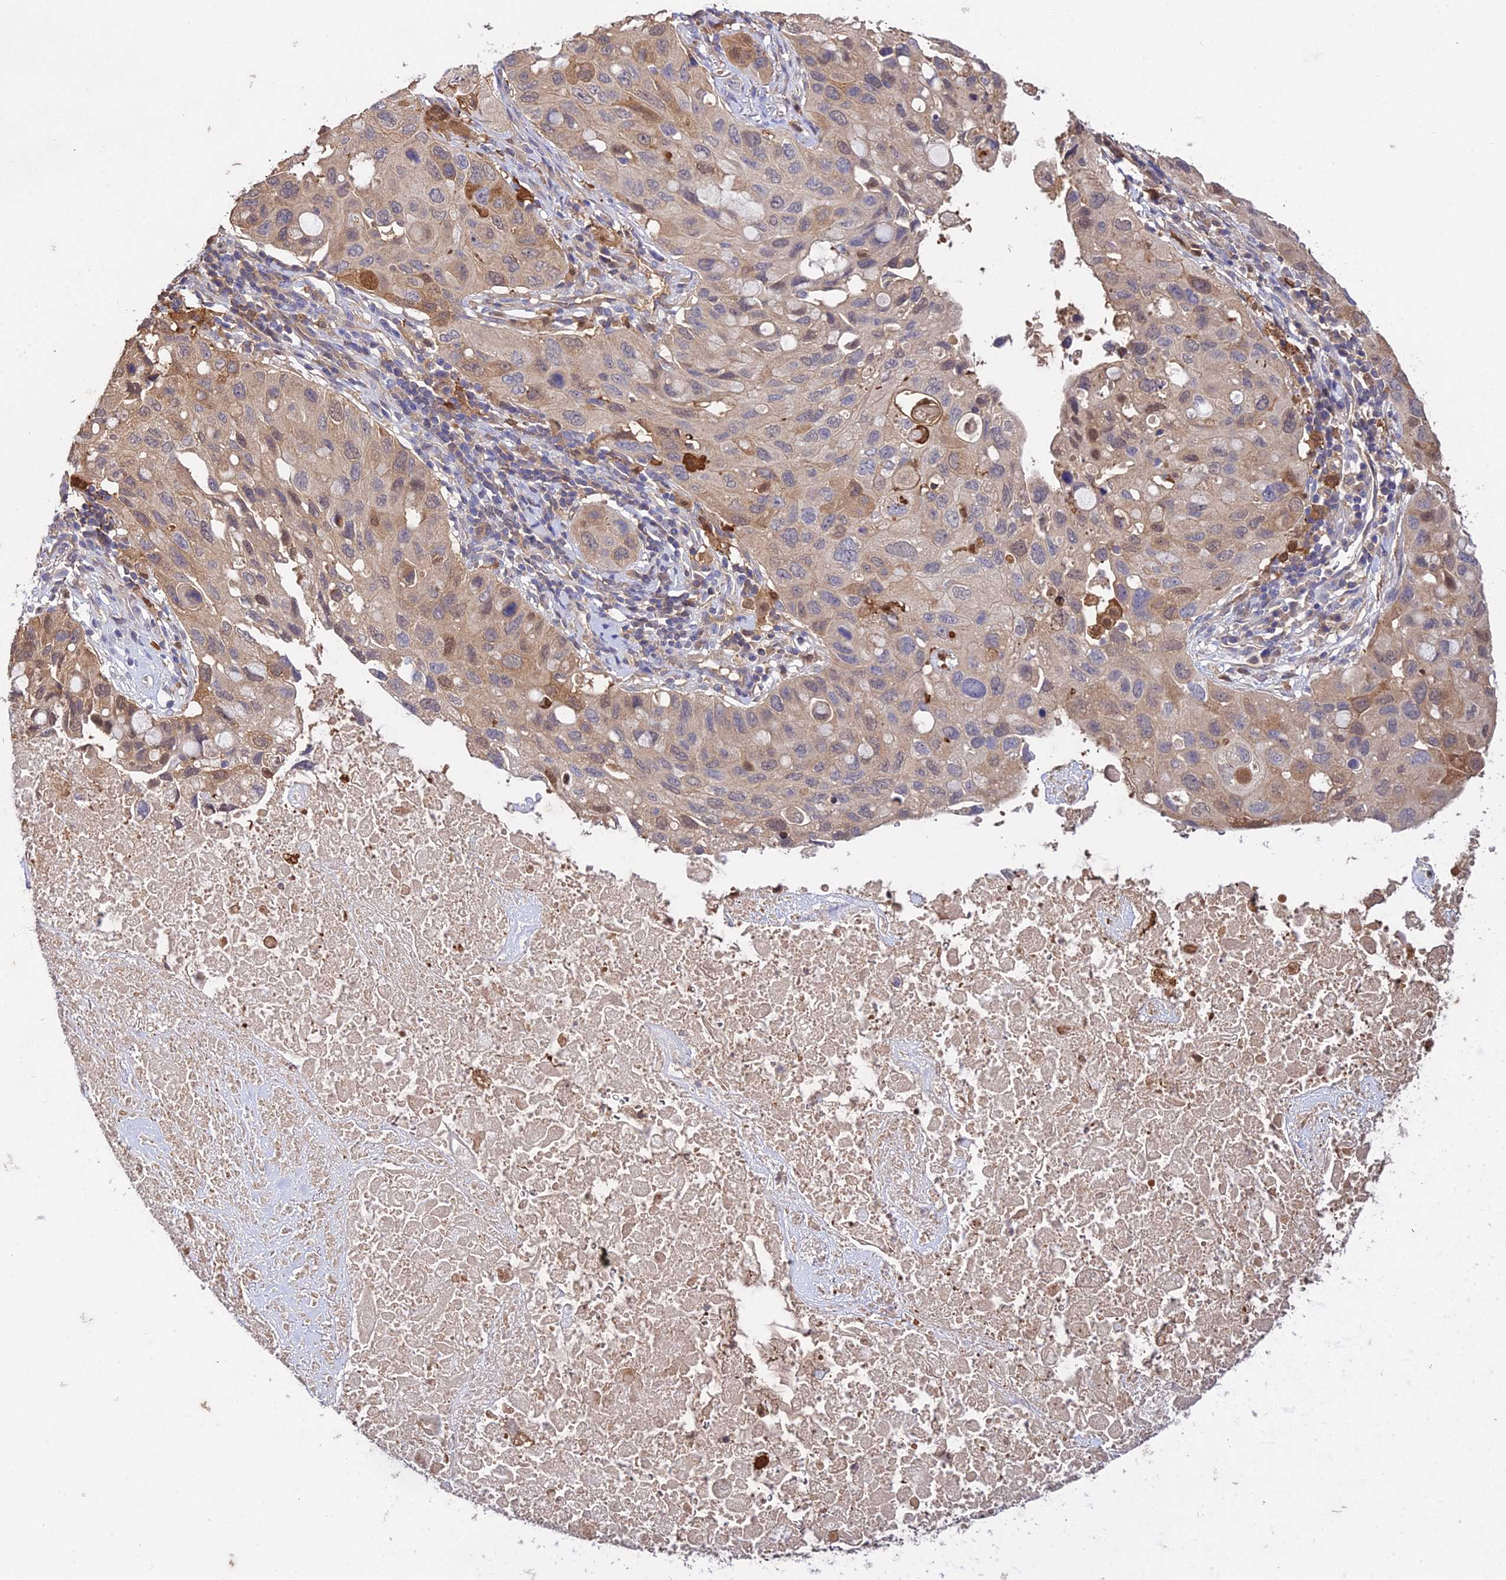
{"staining": {"intensity": "weak", "quantity": "25%-75%", "location": "cytoplasmic/membranous,nuclear"}, "tissue": "lung cancer", "cell_type": "Tumor cells", "image_type": "cancer", "snomed": [{"axis": "morphology", "description": "Squamous cell carcinoma, NOS"}, {"axis": "topography", "description": "Lung"}], "caption": "Immunohistochemical staining of lung cancer (squamous cell carcinoma) displays low levels of weak cytoplasmic/membranous and nuclear positivity in approximately 25%-75% of tumor cells.", "gene": "FBP1", "patient": {"sex": "female", "age": 73}}